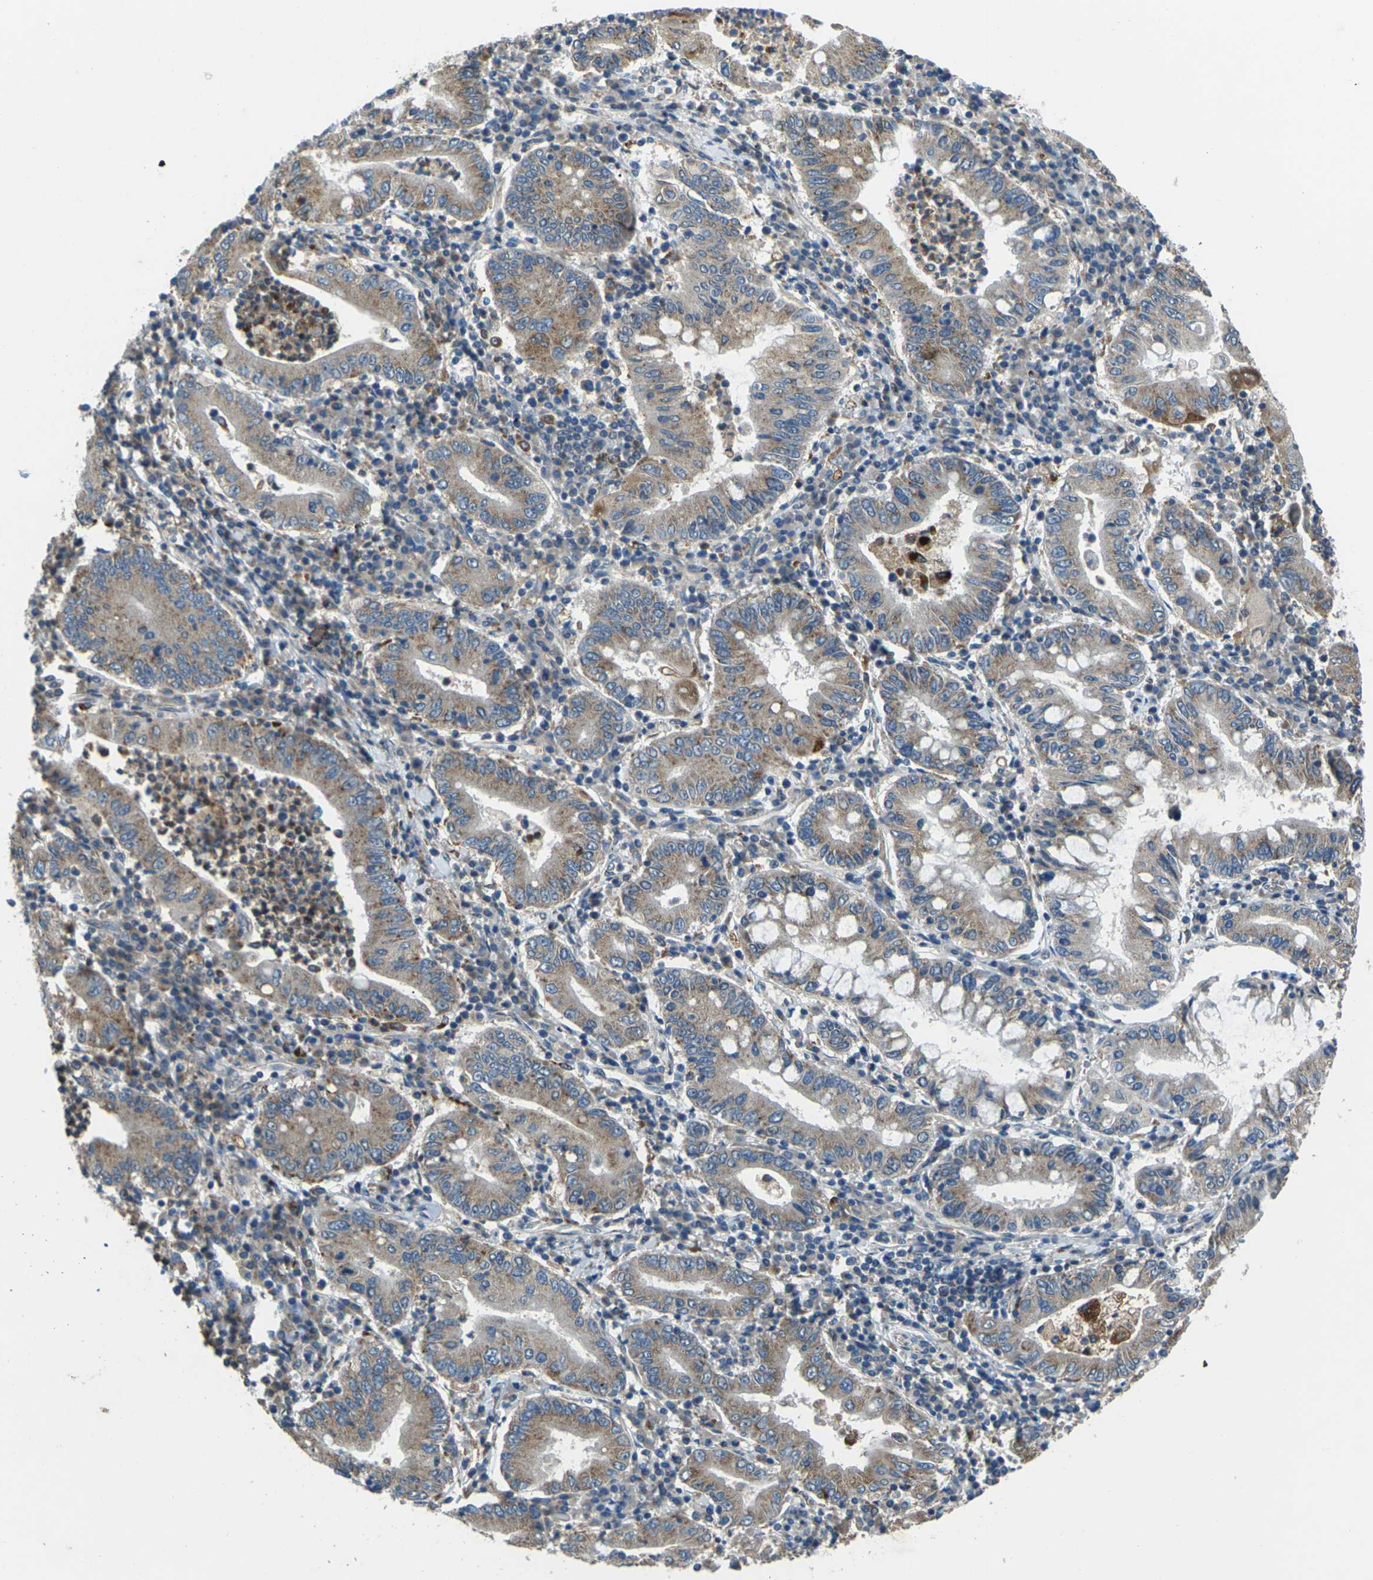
{"staining": {"intensity": "moderate", "quantity": ">75%", "location": "cytoplasmic/membranous"}, "tissue": "stomach cancer", "cell_type": "Tumor cells", "image_type": "cancer", "snomed": [{"axis": "morphology", "description": "Normal tissue, NOS"}, {"axis": "morphology", "description": "Adenocarcinoma, NOS"}, {"axis": "topography", "description": "Esophagus"}, {"axis": "topography", "description": "Stomach, upper"}, {"axis": "topography", "description": "Peripheral nerve tissue"}], "caption": "Stomach cancer tissue displays moderate cytoplasmic/membranous positivity in about >75% of tumor cells, visualized by immunohistochemistry. (Stains: DAB (3,3'-diaminobenzidine) in brown, nuclei in blue, Microscopy: brightfield microscopy at high magnification).", "gene": "SLC31A2", "patient": {"sex": "male", "age": 62}}